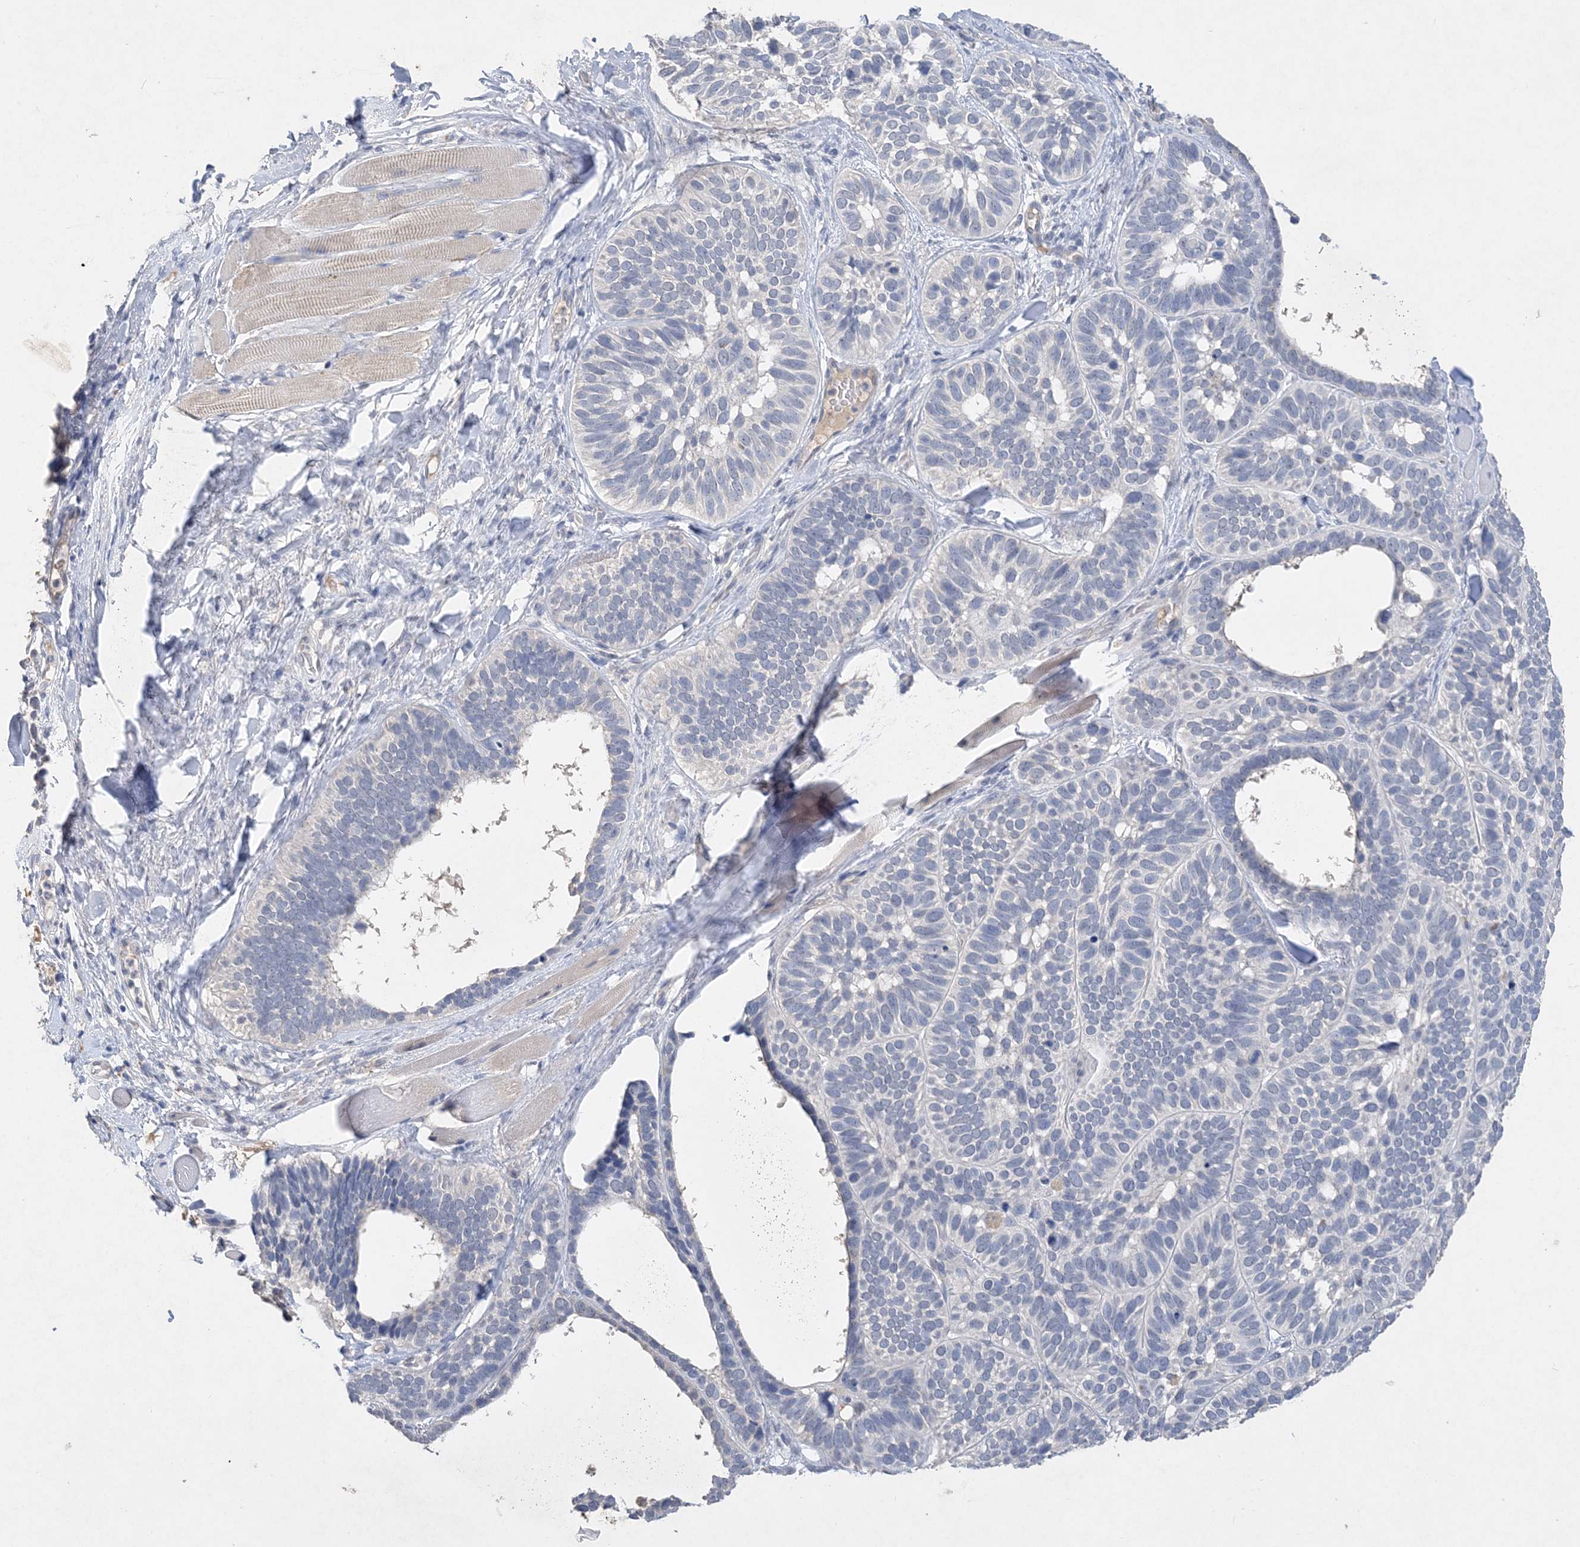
{"staining": {"intensity": "negative", "quantity": "none", "location": "none"}, "tissue": "skin cancer", "cell_type": "Tumor cells", "image_type": "cancer", "snomed": [{"axis": "morphology", "description": "Basal cell carcinoma"}, {"axis": "topography", "description": "Skin"}], "caption": "High magnification brightfield microscopy of skin basal cell carcinoma stained with DAB (3,3'-diaminobenzidine) (brown) and counterstained with hematoxylin (blue): tumor cells show no significant staining.", "gene": "C11orf58", "patient": {"sex": "male", "age": 62}}